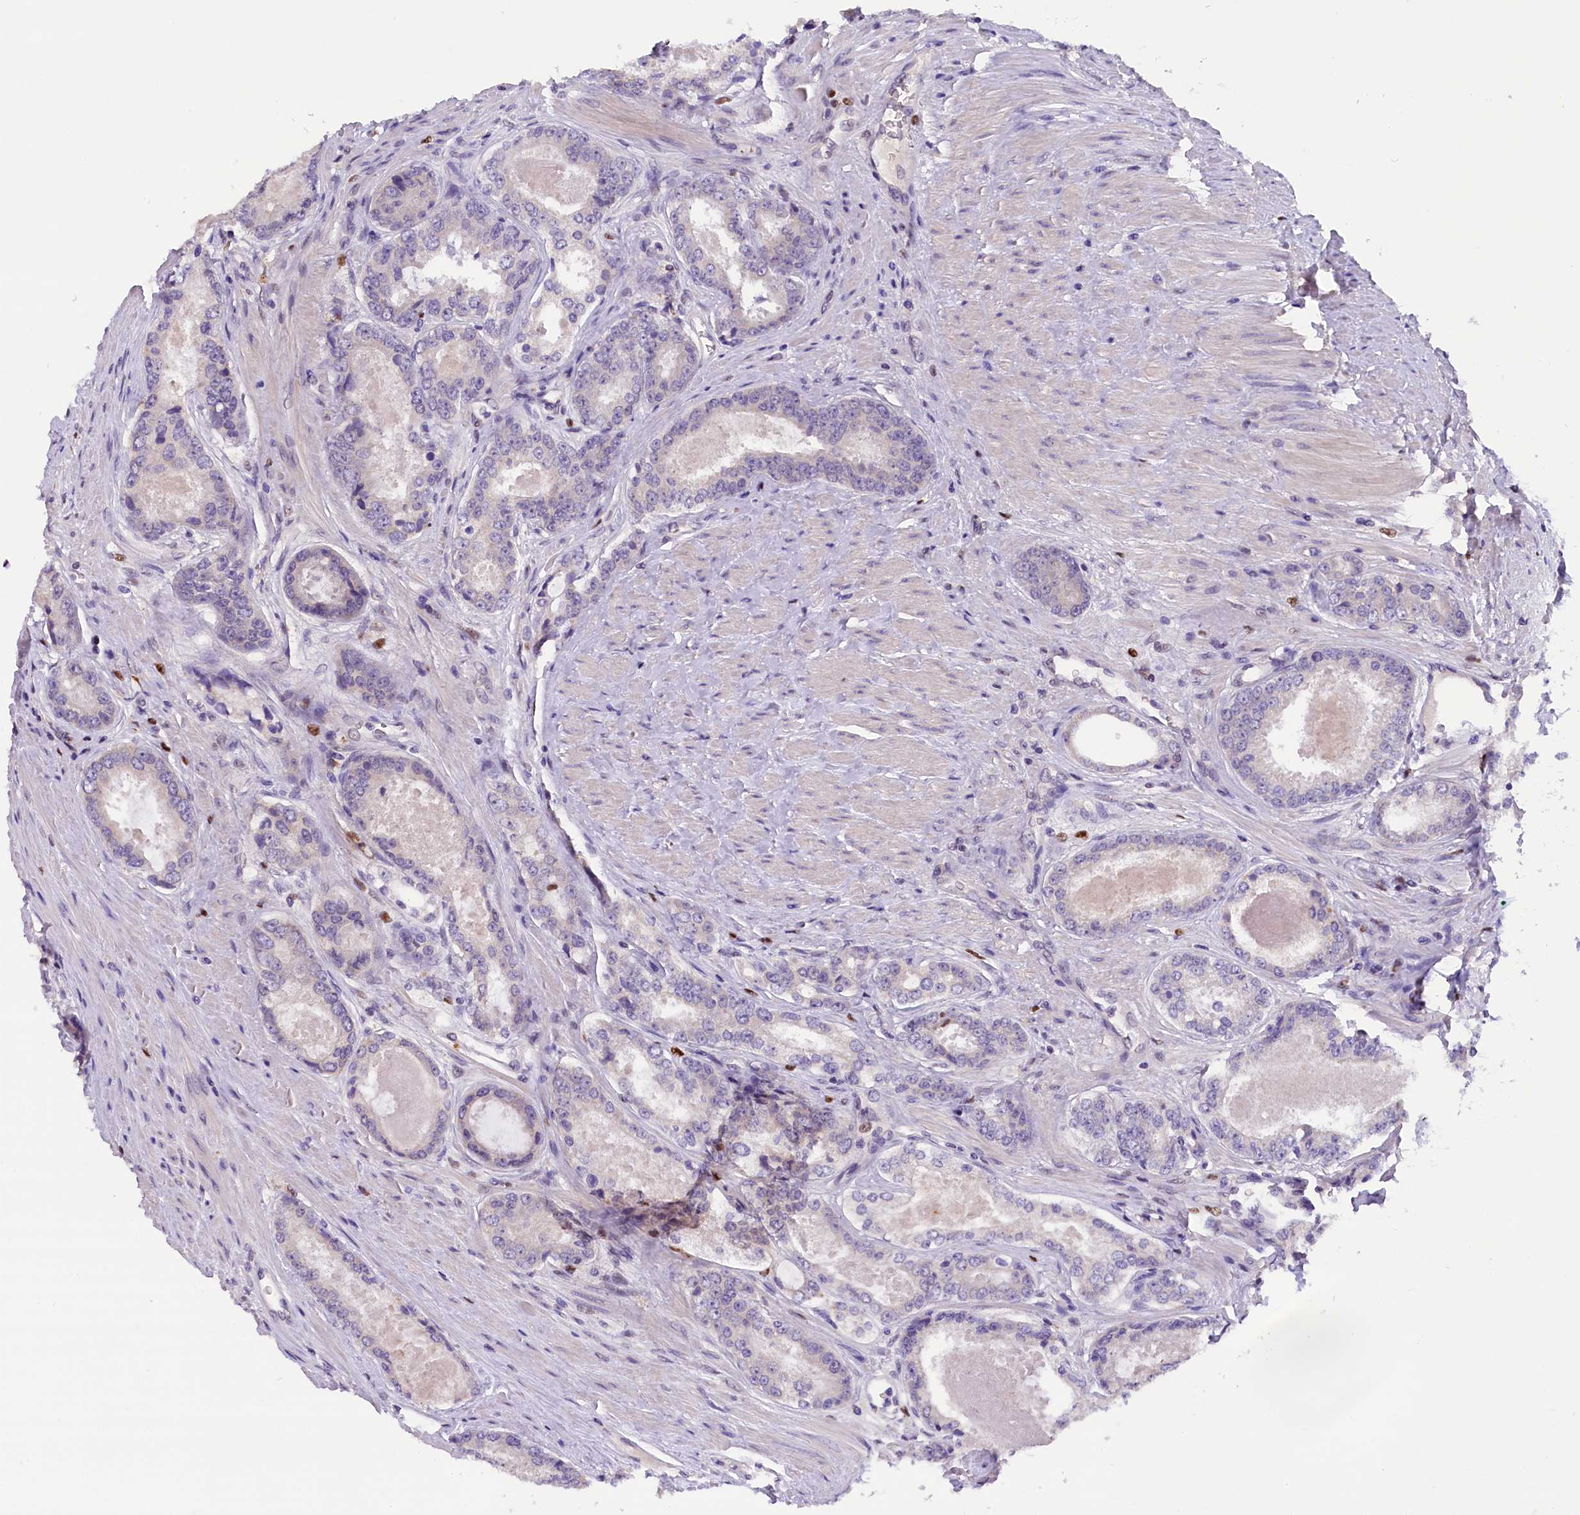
{"staining": {"intensity": "negative", "quantity": "none", "location": "none"}, "tissue": "prostate cancer", "cell_type": "Tumor cells", "image_type": "cancer", "snomed": [{"axis": "morphology", "description": "Adenocarcinoma, Low grade"}, {"axis": "topography", "description": "Prostate"}], "caption": "Histopathology image shows no protein positivity in tumor cells of prostate cancer tissue. (Brightfield microscopy of DAB (3,3'-diaminobenzidine) immunohistochemistry (IHC) at high magnification).", "gene": "BTBD9", "patient": {"sex": "male", "age": 68}}